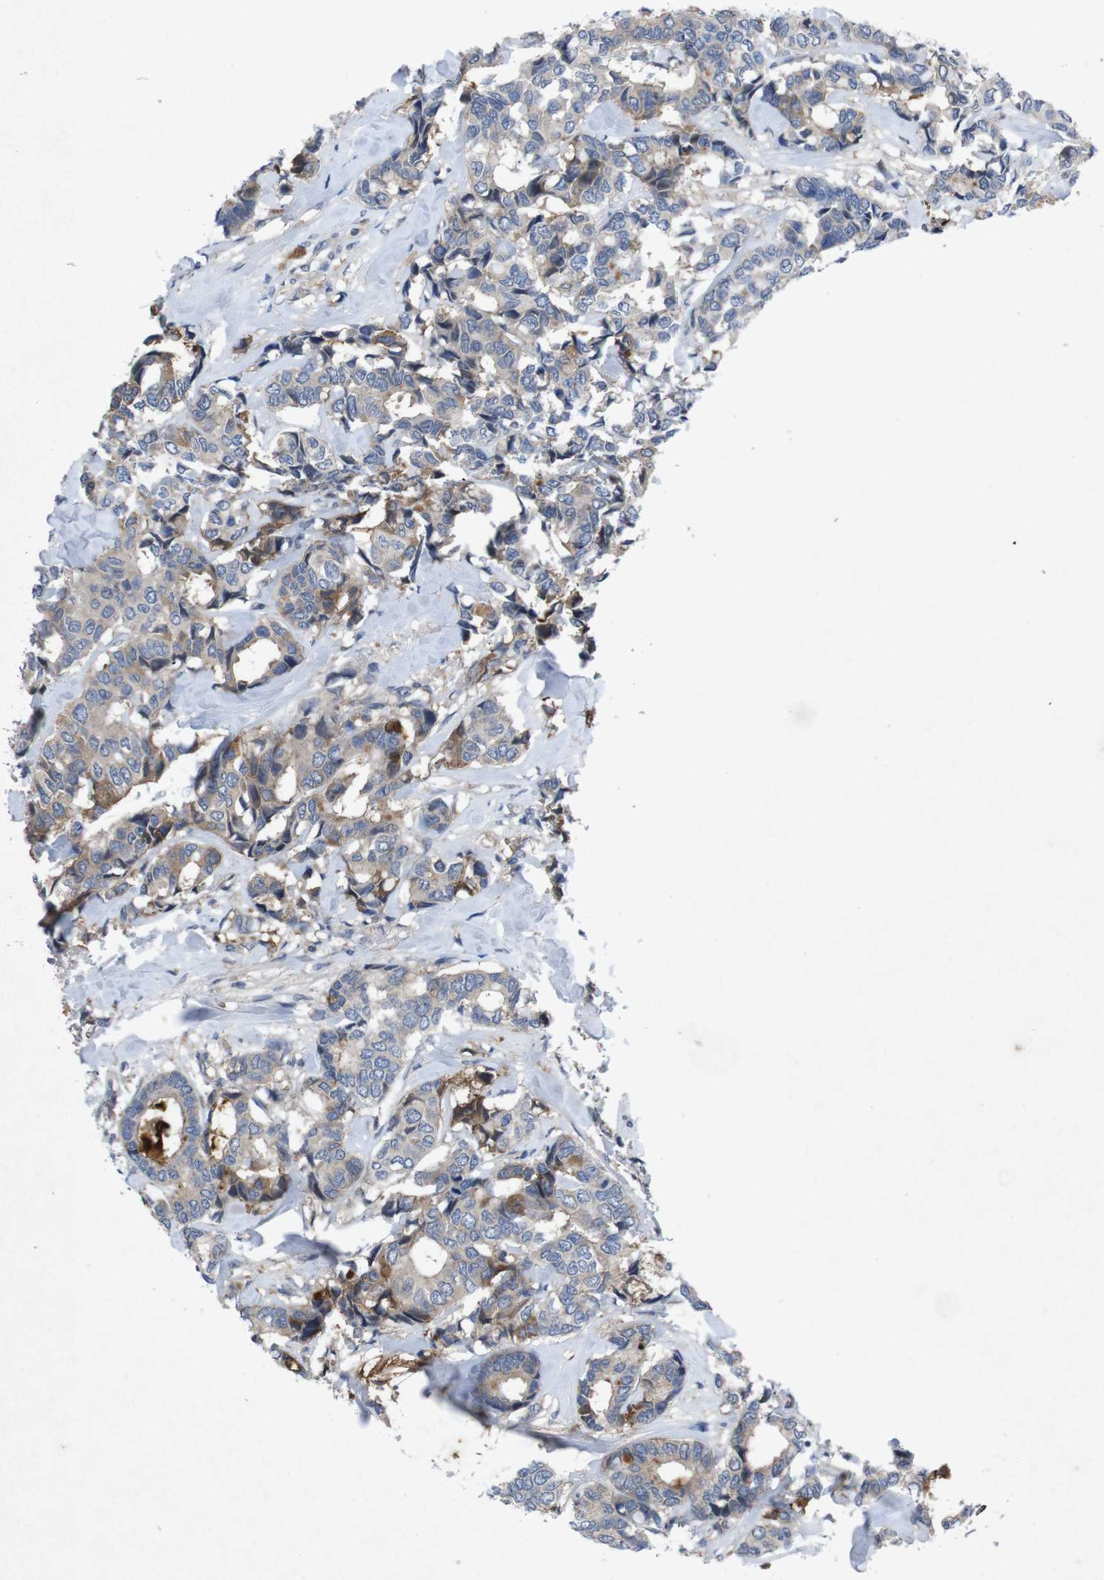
{"staining": {"intensity": "moderate", "quantity": "<25%", "location": "cytoplasmic/membranous"}, "tissue": "breast cancer", "cell_type": "Tumor cells", "image_type": "cancer", "snomed": [{"axis": "morphology", "description": "Duct carcinoma"}, {"axis": "topography", "description": "Breast"}], "caption": "An image showing moderate cytoplasmic/membranous positivity in about <25% of tumor cells in breast cancer, as visualized by brown immunohistochemical staining.", "gene": "SPTB", "patient": {"sex": "female", "age": 87}}